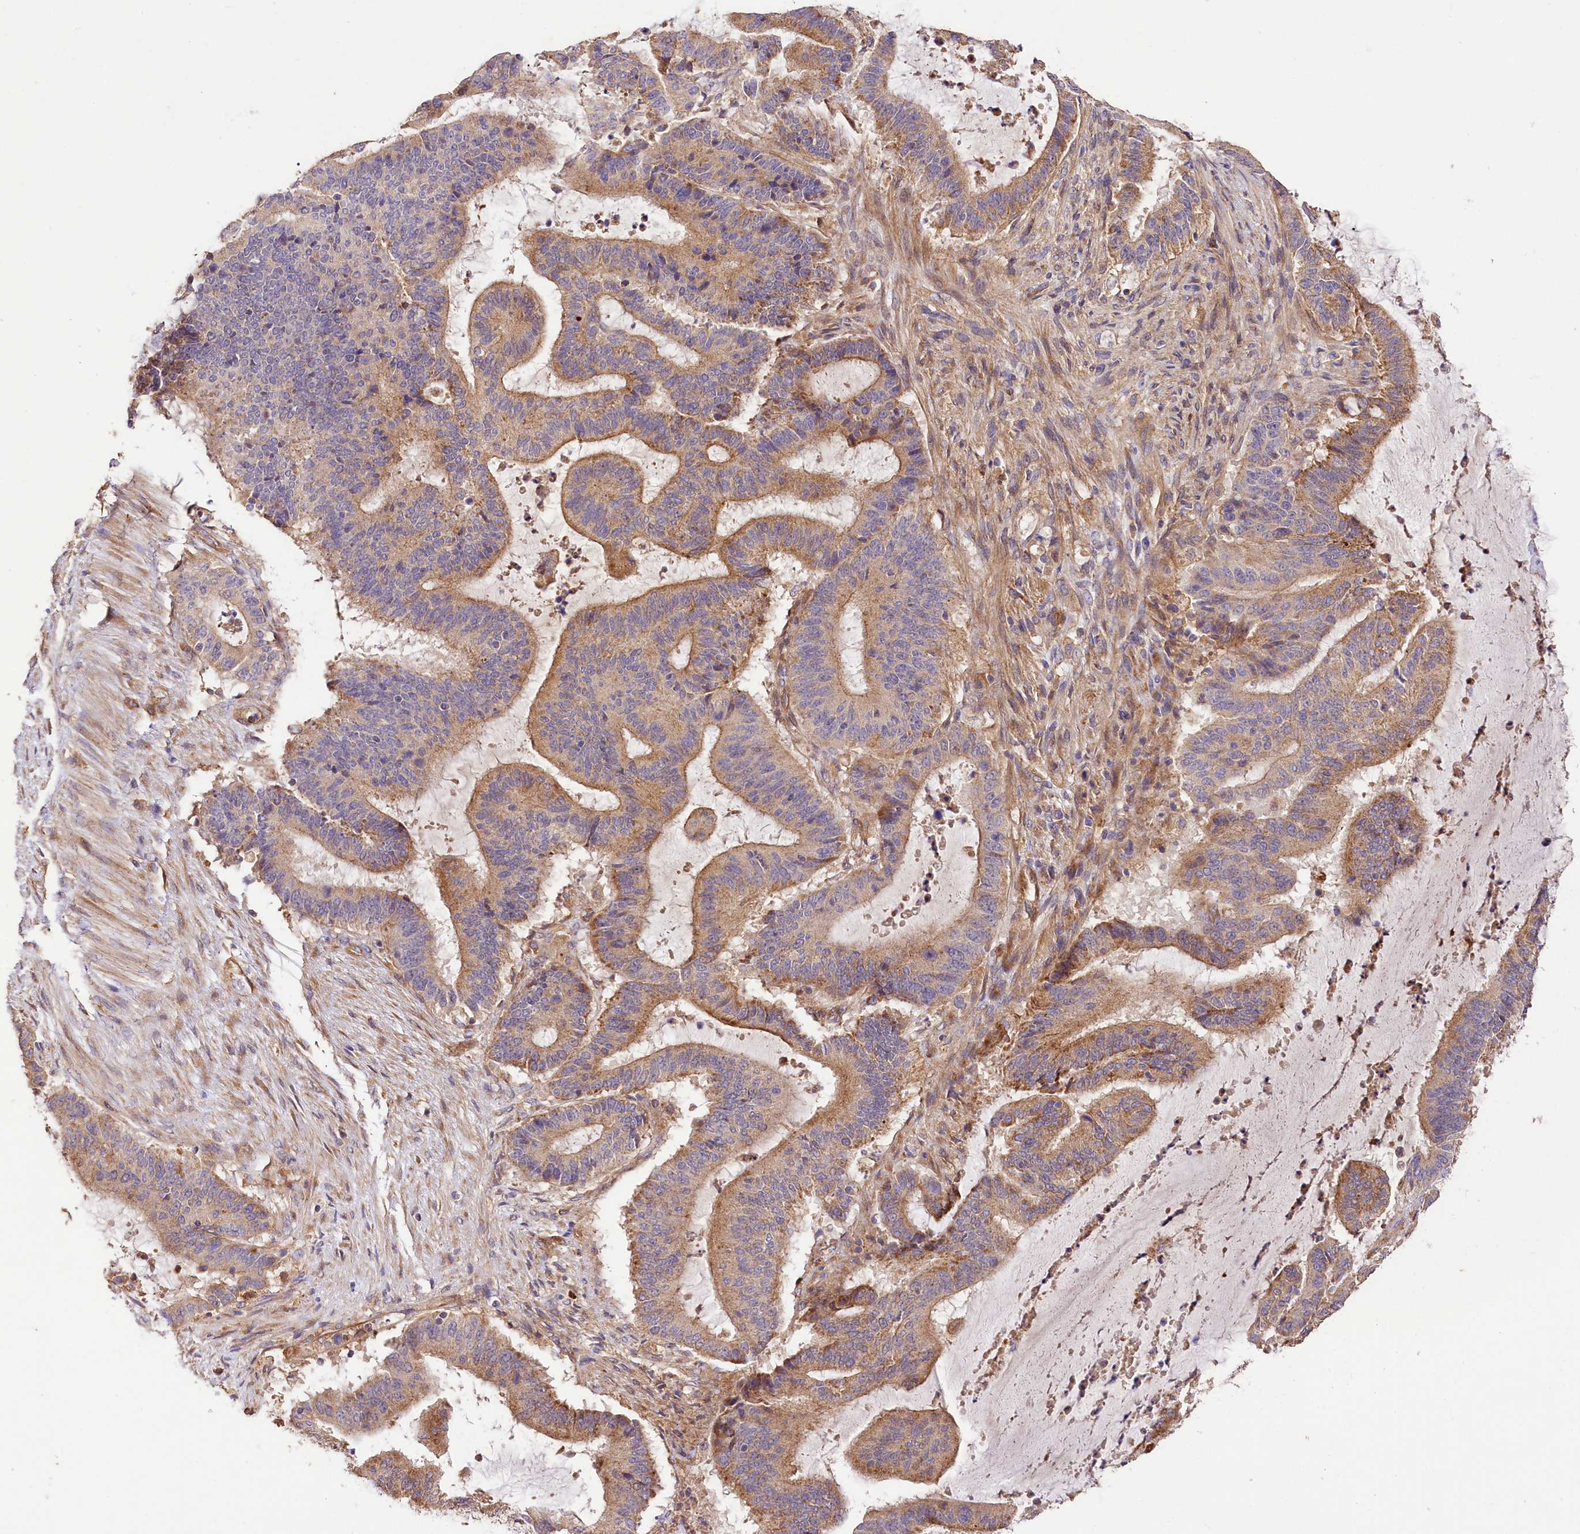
{"staining": {"intensity": "moderate", "quantity": "25%-75%", "location": "cytoplasmic/membranous"}, "tissue": "liver cancer", "cell_type": "Tumor cells", "image_type": "cancer", "snomed": [{"axis": "morphology", "description": "Normal tissue, NOS"}, {"axis": "morphology", "description": "Cholangiocarcinoma"}, {"axis": "topography", "description": "Liver"}, {"axis": "topography", "description": "Peripheral nerve tissue"}], "caption": "Liver cancer (cholangiocarcinoma) stained with a protein marker reveals moderate staining in tumor cells.", "gene": "CSAD", "patient": {"sex": "female", "age": 73}}